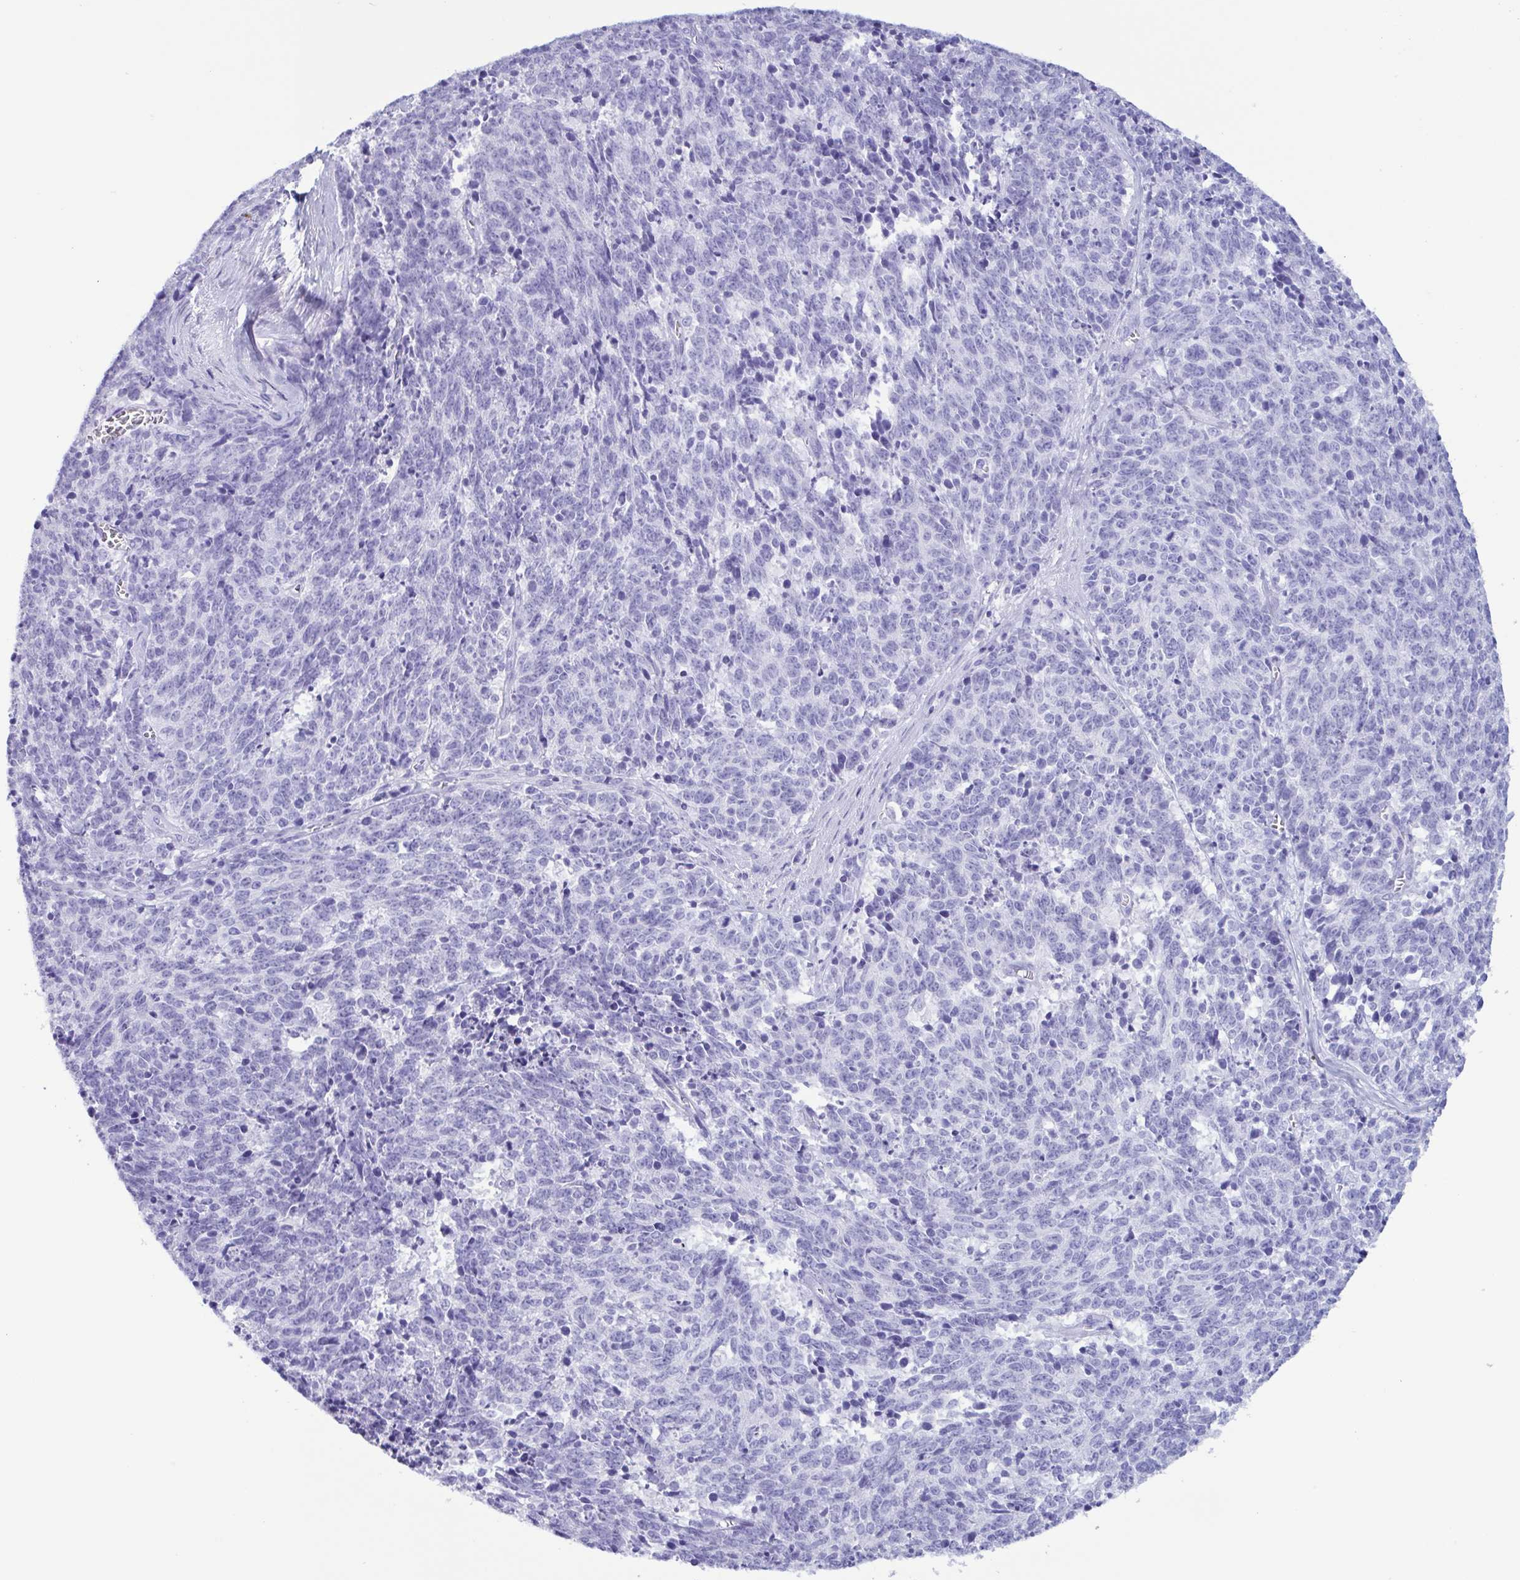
{"staining": {"intensity": "negative", "quantity": "none", "location": "none"}, "tissue": "cervical cancer", "cell_type": "Tumor cells", "image_type": "cancer", "snomed": [{"axis": "morphology", "description": "Squamous cell carcinoma, NOS"}, {"axis": "topography", "description": "Cervix"}], "caption": "This micrograph is of squamous cell carcinoma (cervical) stained with IHC to label a protein in brown with the nuclei are counter-stained blue. There is no positivity in tumor cells. (DAB (3,3'-diaminobenzidine) immunohistochemistry (IHC) with hematoxylin counter stain).", "gene": "LTF", "patient": {"sex": "female", "age": 29}}